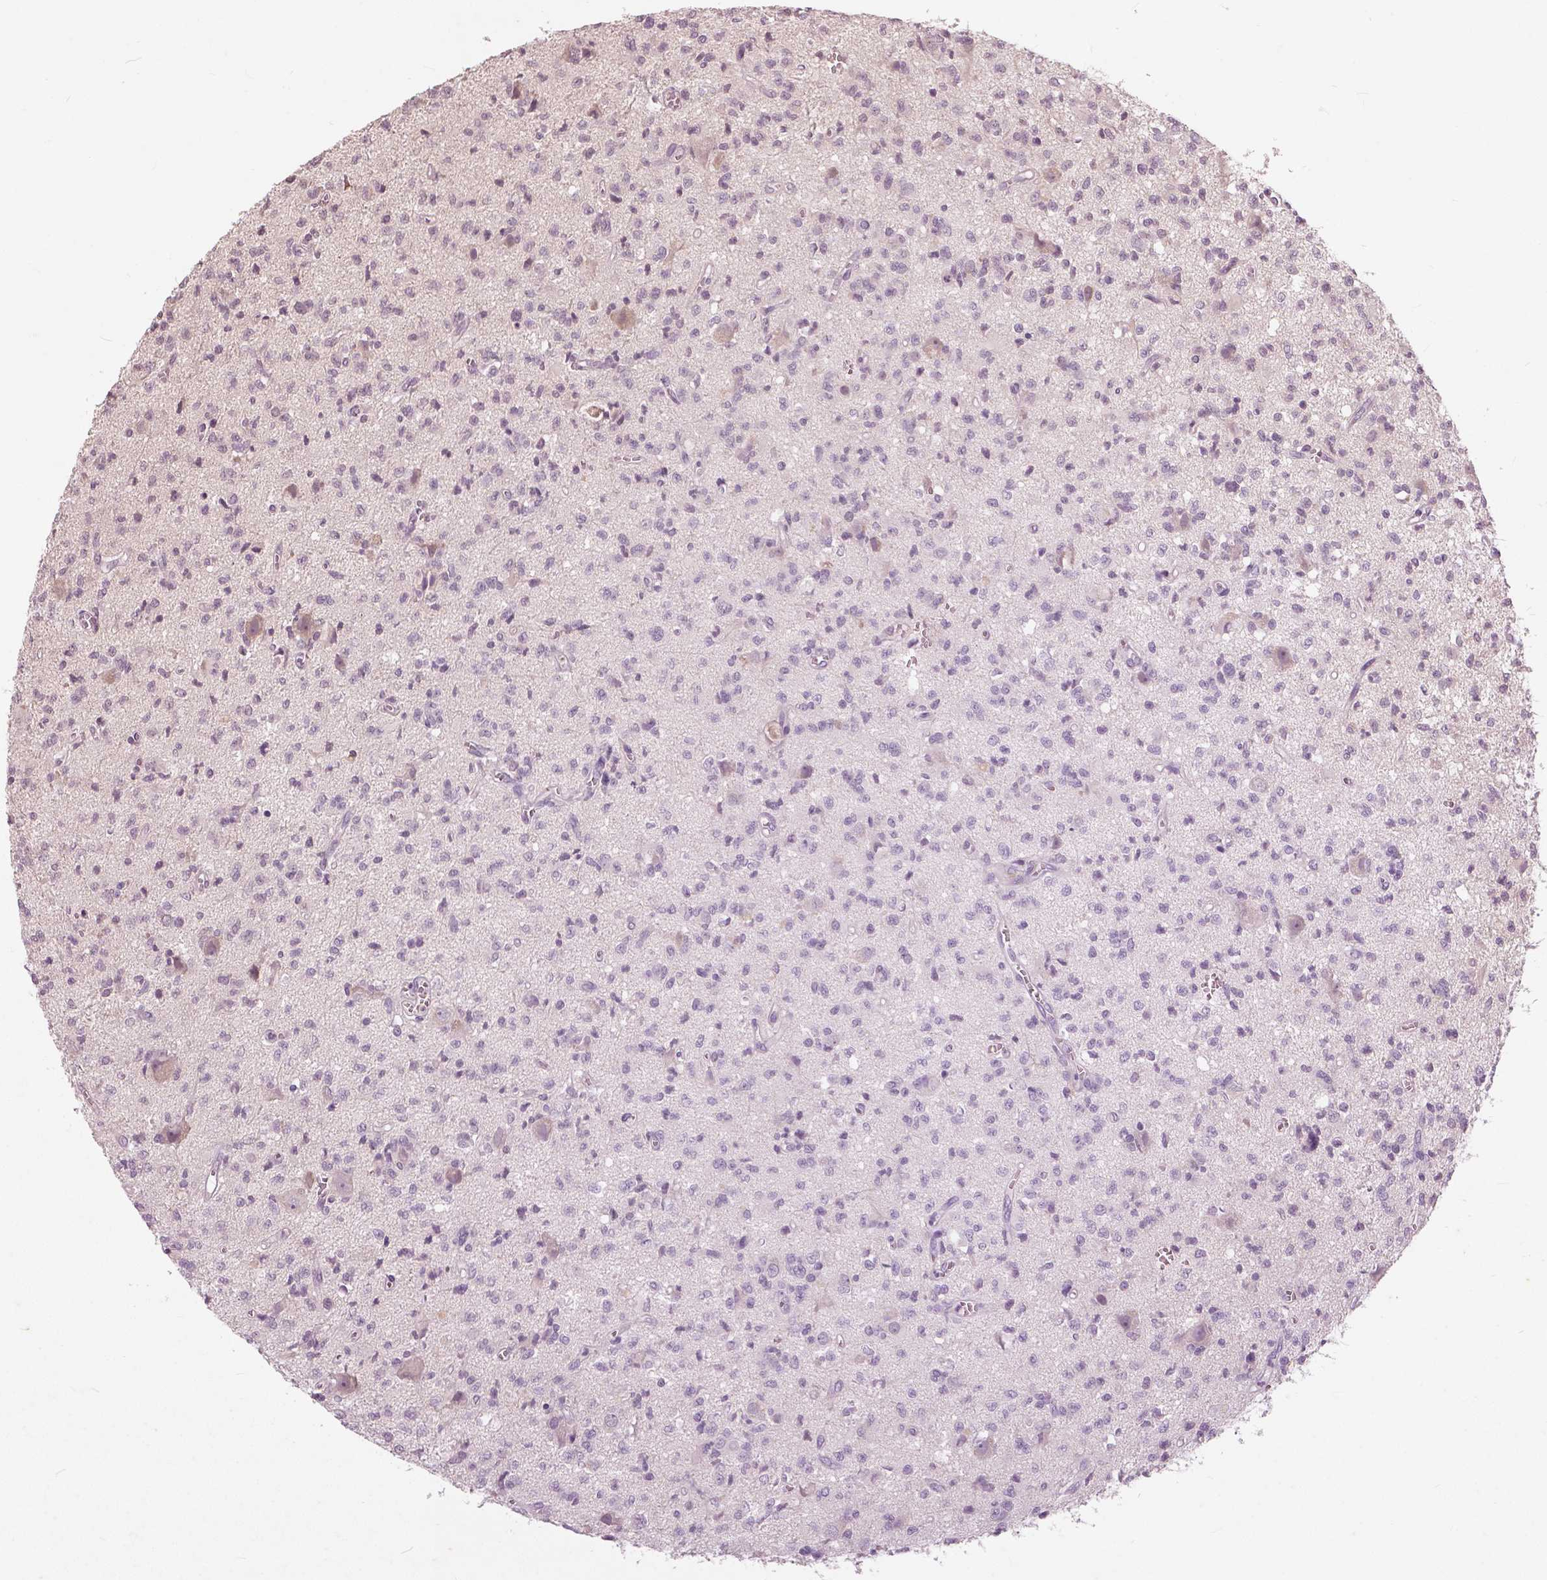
{"staining": {"intensity": "negative", "quantity": "none", "location": "none"}, "tissue": "glioma", "cell_type": "Tumor cells", "image_type": "cancer", "snomed": [{"axis": "morphology", "description": "Glioma, malignant, Low grade"}, {"axis": "topography", "description": "Brain"}], "caption": "High magnification brightfield microscopy of malignant glioma (low-grade) stained with DAB (brown) and counterstained with hematoxylin (blue): tumor cells show no significant expression.", "gene": "ANGPTL4", "patient": {"sex": "male", "age": 64}}